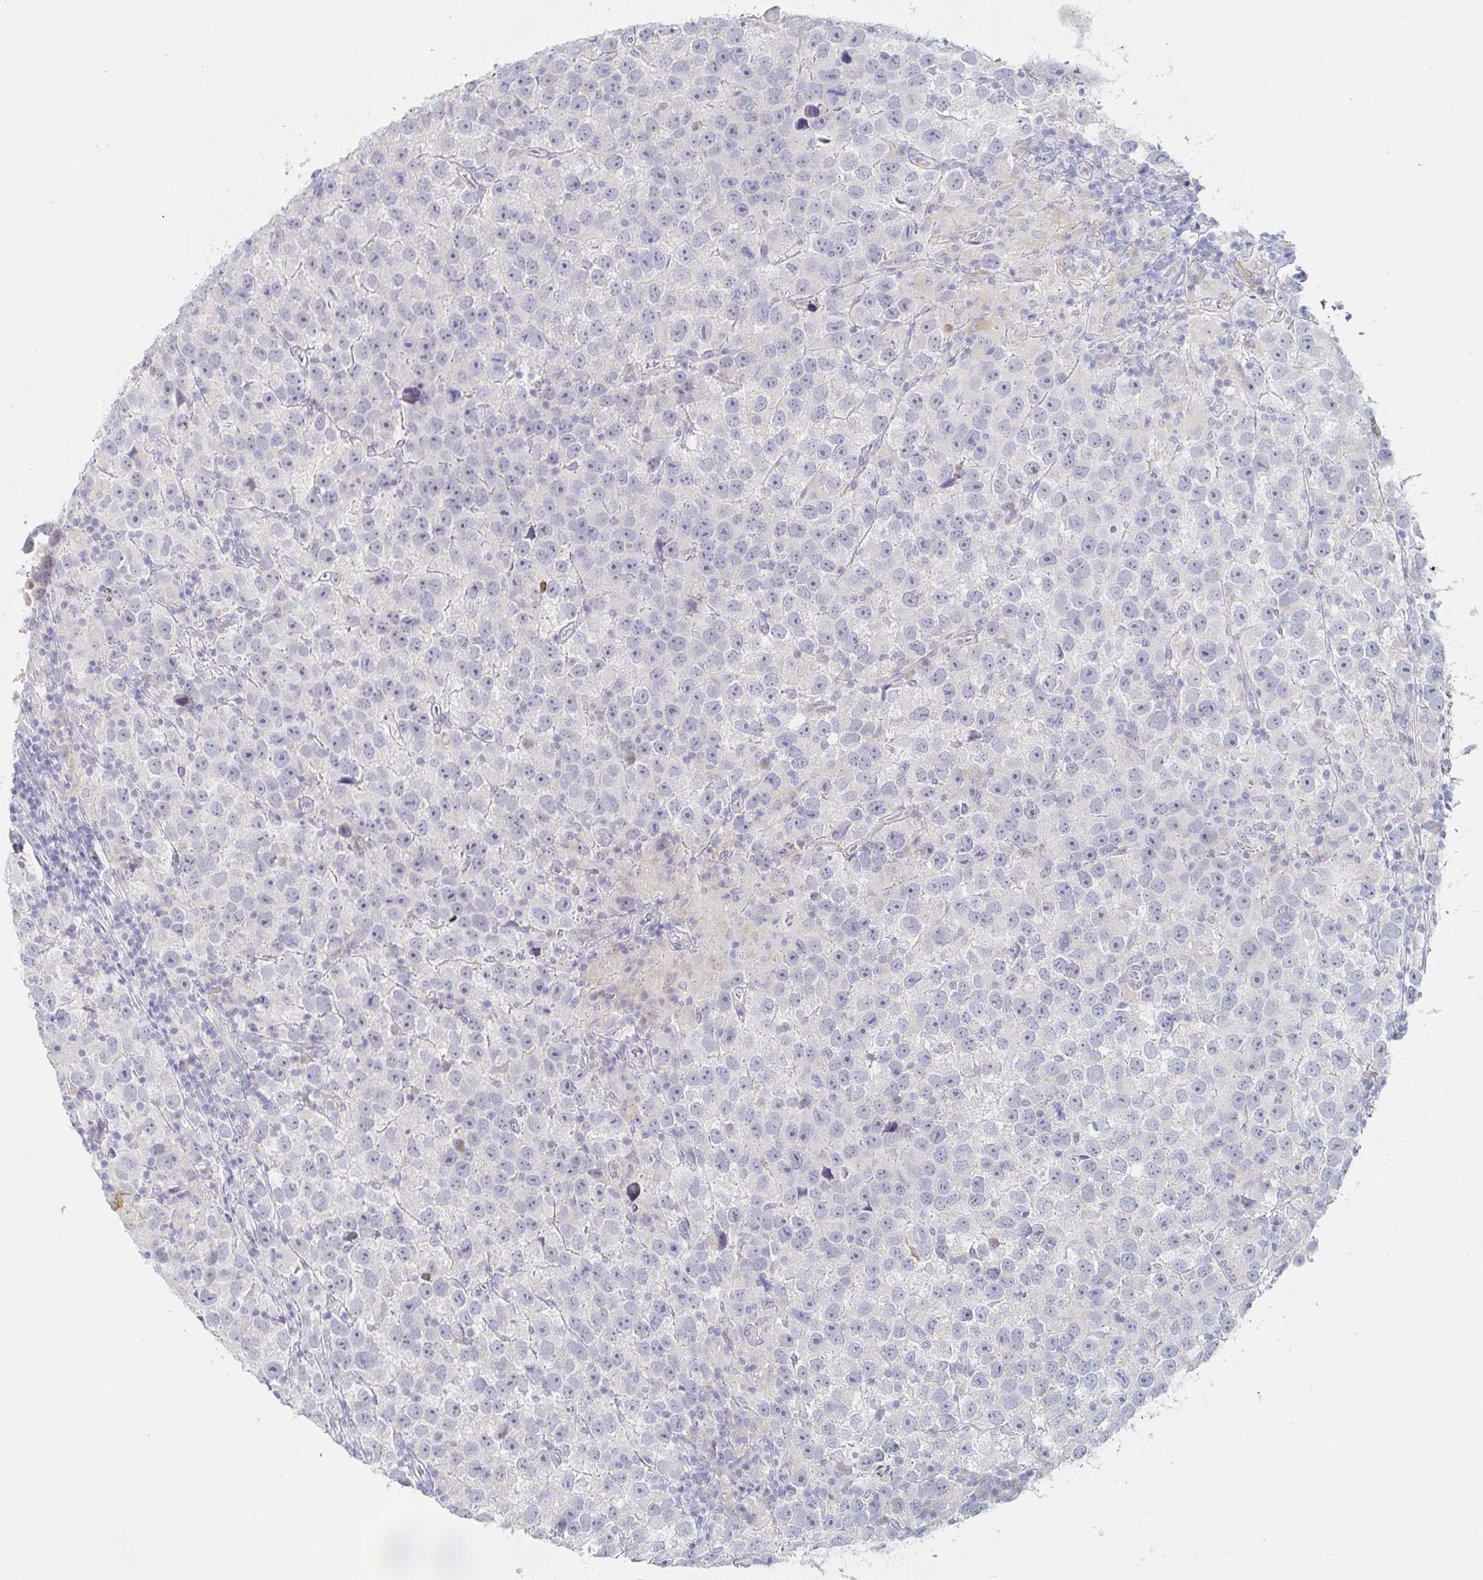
{"staining": {"intensity": "negative", "quantity": "none", "location": "none"}, "tissue": "testis cancer", "cell_type": "Tumor cells", "image_type": "cancer", "snomed": [{"axis": "morphology", "description": "Seminoma, NOS"}, {"axis": "topography", "description": "Testis"}], "caption": "This histopathology image is of testis seminoma stained with immunohistochemistry (IHC) to label a protein in brown with the nuclei are counter-stained blue. There is no staining in tumor cells.", "gene": "ZNF430", "patient": {"sex": "male", "age": 26}}